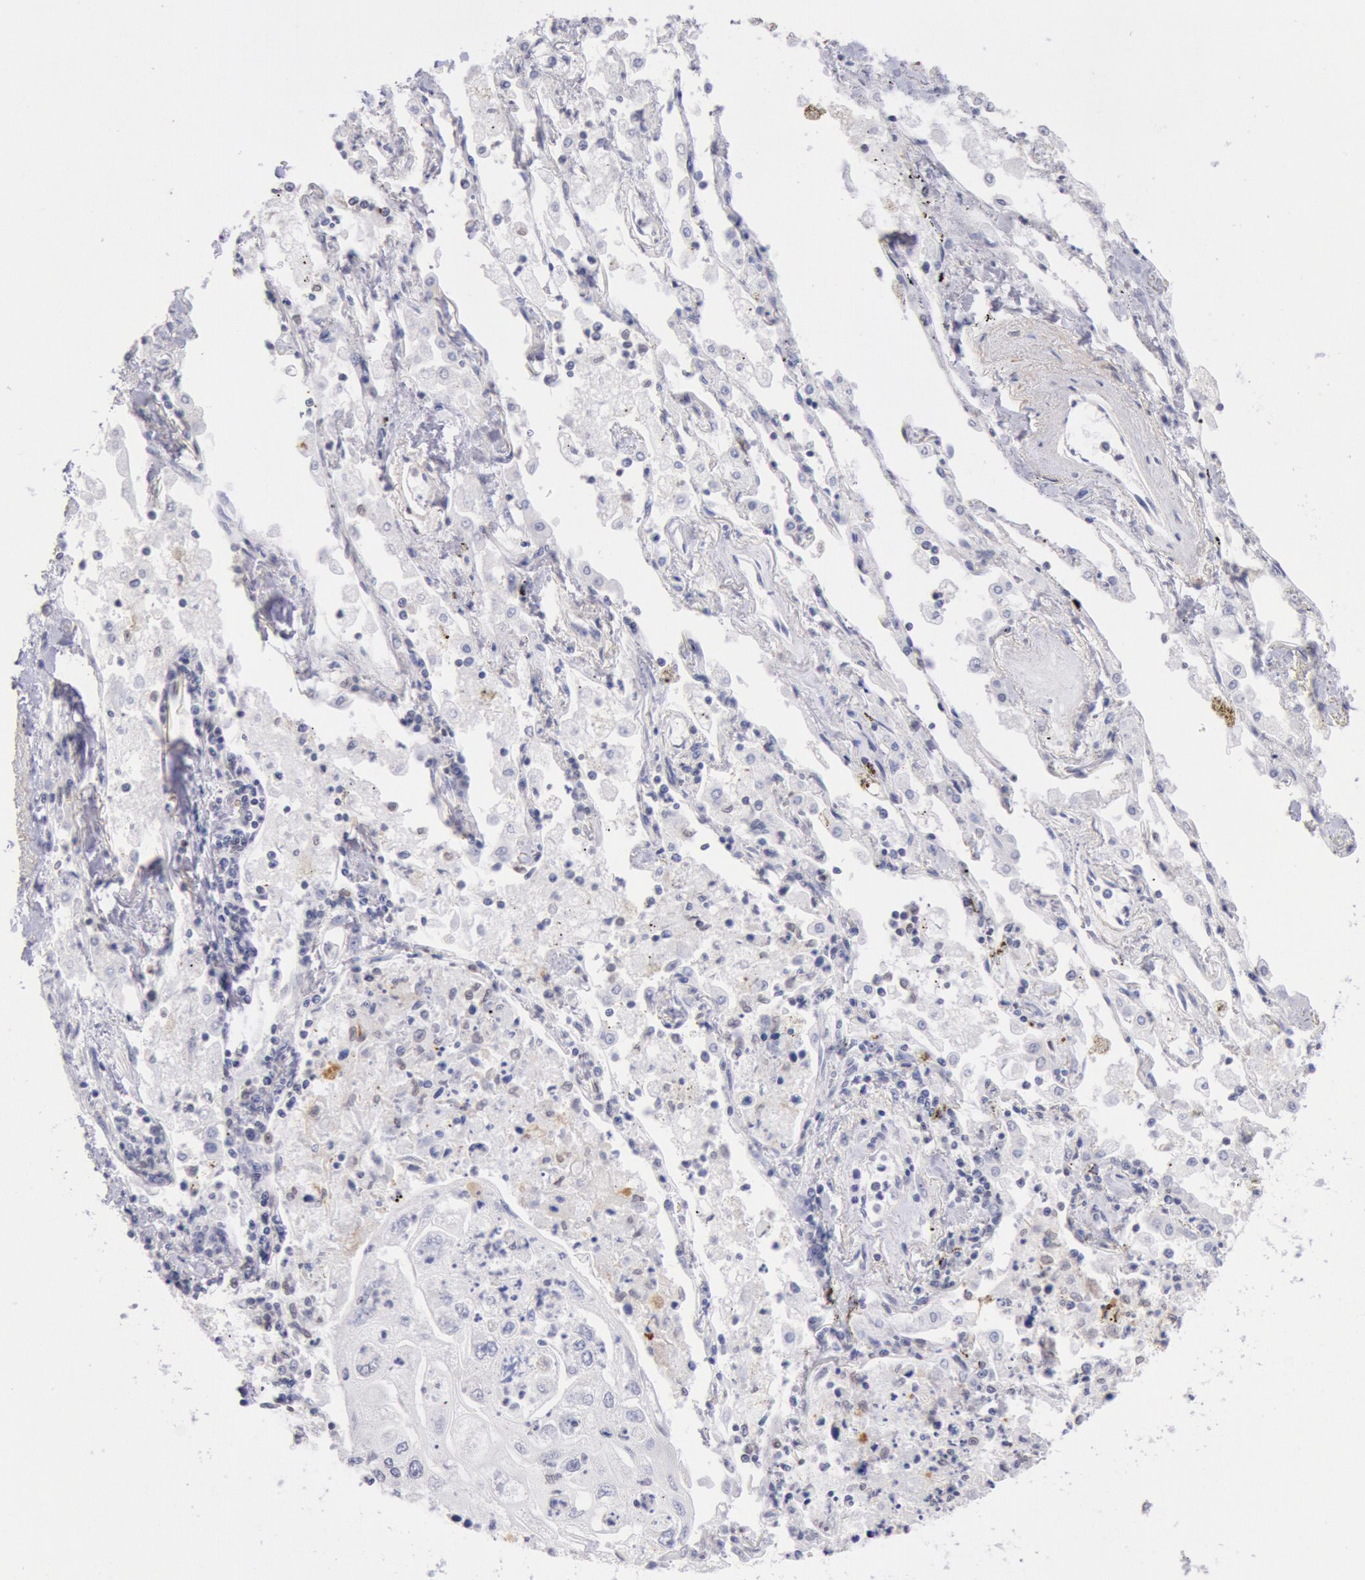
{"staining": {"intensity": "negative", "quantity": "none", "location": "none"}, "tissue": "lung cancer", "cell_type": "Tumor cells", "image_type": "cancer", "snomed": [{"axis": "morphology", "description": "Squamous cell carcinoma, NOS"}, {"axis": "topography", "description": "Lung"}], "caption": "The histopathology image exhibits no significant positivity in tumor cells of lung squamous cell carcinoma.", "gene": "MYH7", "patient": {"sex": "male", "age": 75}}